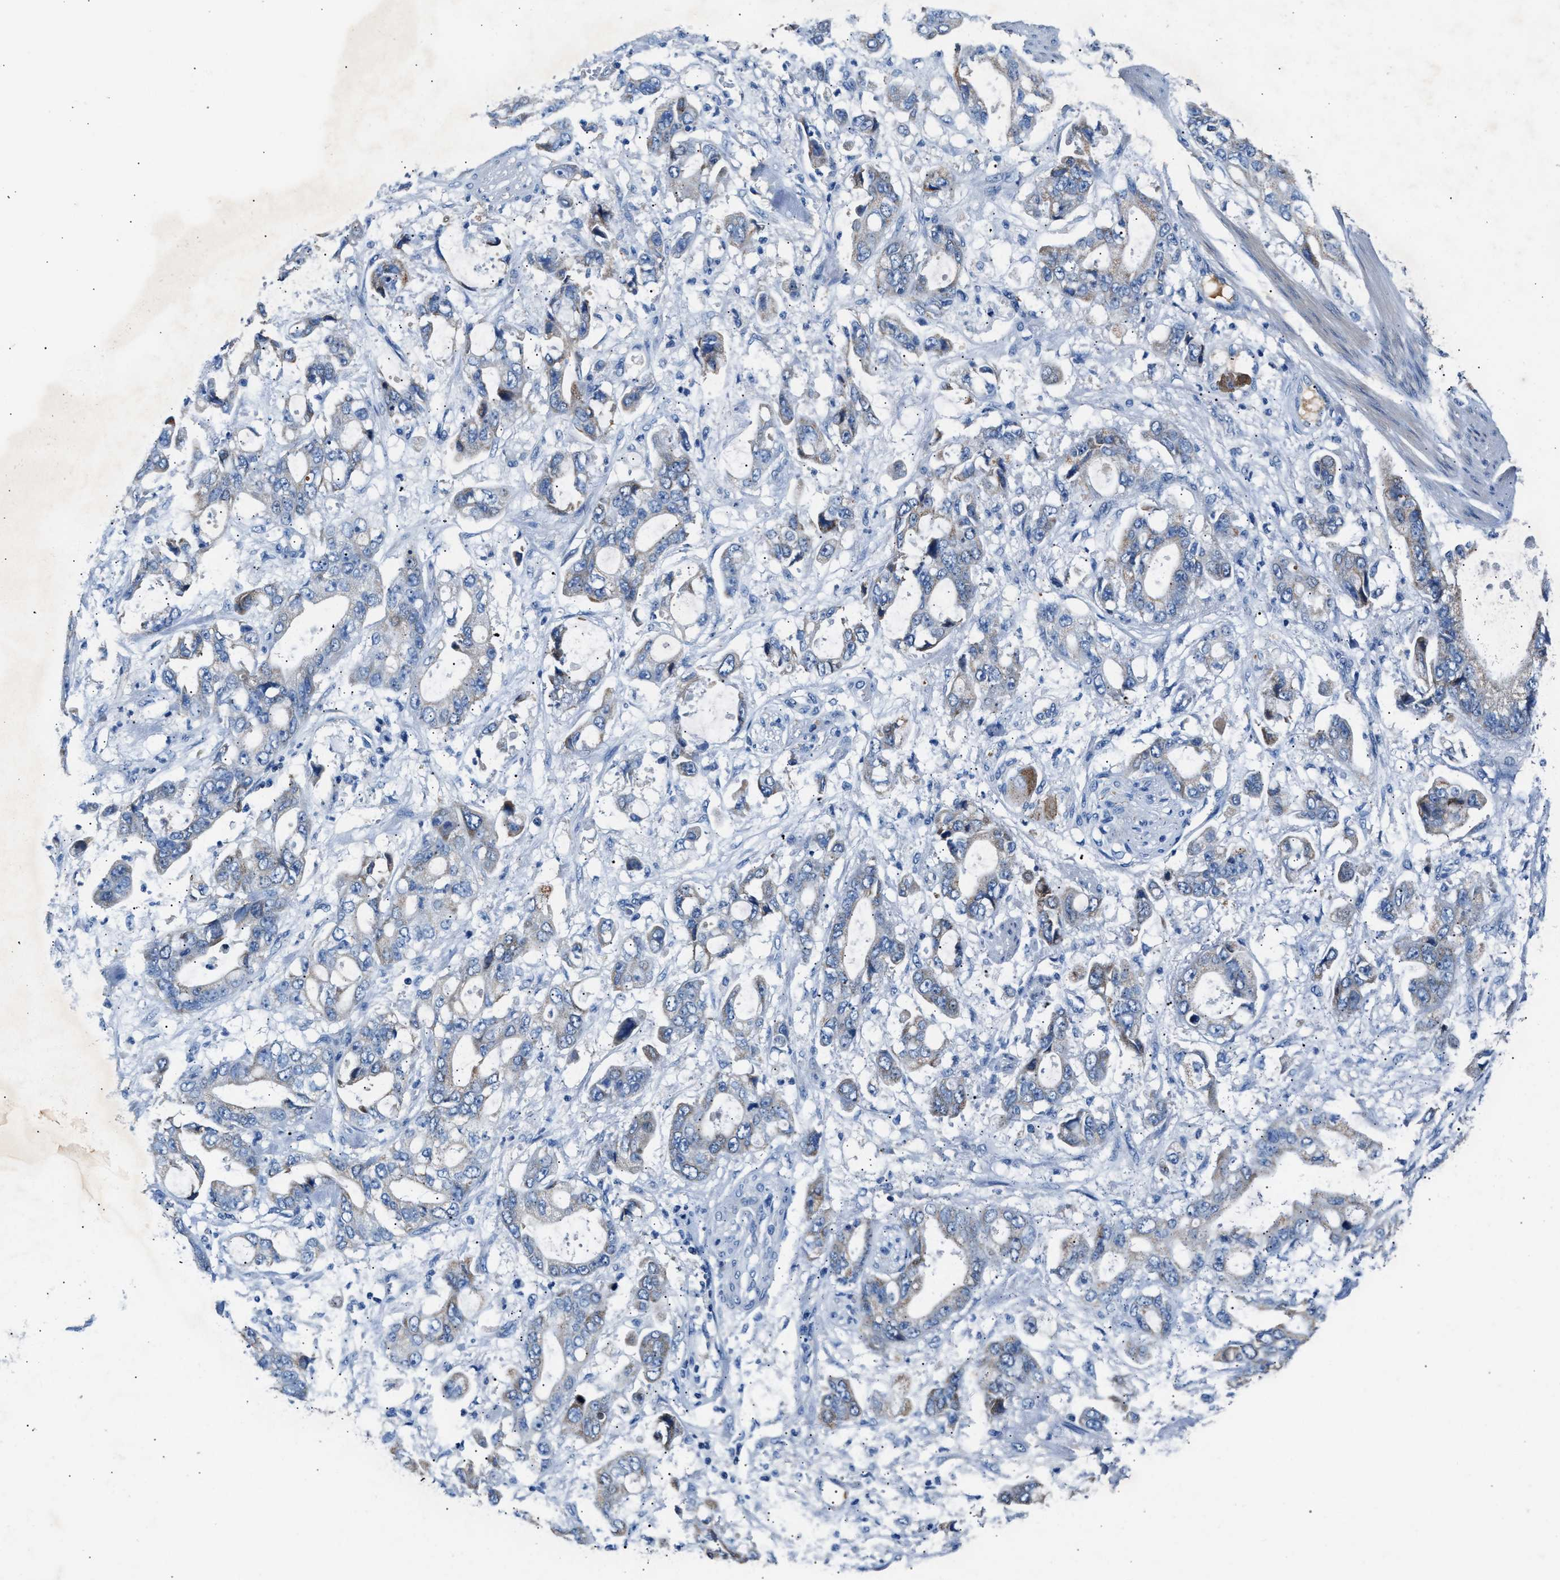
{"staining": {"intensity": "weak", "quantity": "<25%", "location": "cytoplasmic/membranous"}, "tissue": "stomach cancer", "cell_type": "Tumor cells", "image_type": "cancer", "snomed": [{"axis": "morphology", "description": "Normal tissue, NOS"}, {"axis": "morphology", "description": "Adenocarcinoma, NOS"}, {"axis": "topography", "description": "Stomach"}], "caption": "This is an IHC micrograph of stomach cancer. There is no expression in tumor cells.", "gene": "TUT7", "patient": {"sex": "male", "age": 62}}